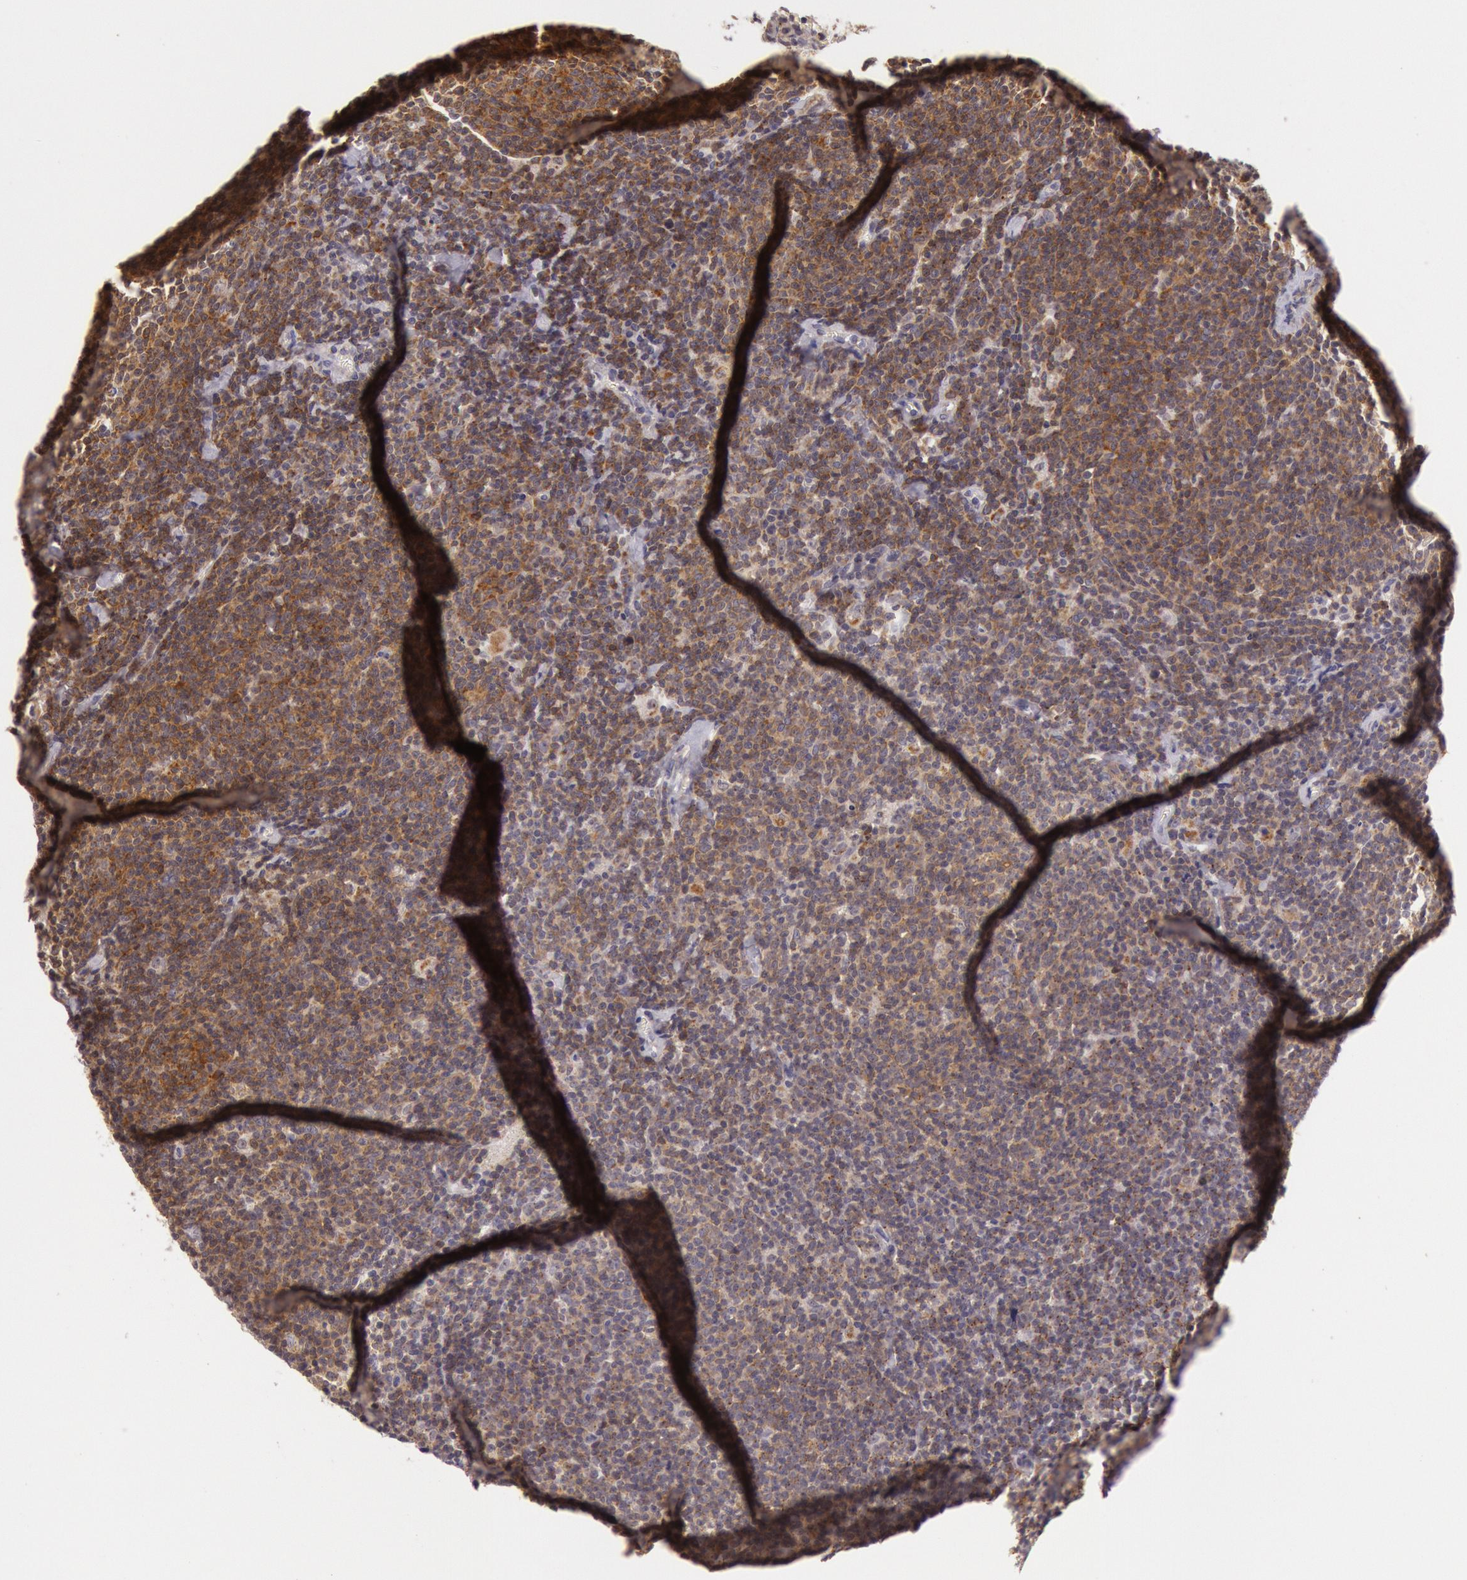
{"staining": {"intensity": "strong", "quantity": ">75%", "location": "cytoplasmic/membranous"}, "tissue": "lymphoma", "cell_type": "Tumor cells", "image_type": "cancer", "snomed": [{"axis": "morphology", "description": "Malignant lymphoma, non-Hodgkin's type, Low grade"}, {"axis": "topography", "description": "Lymph node"}], "caption": "Immunohistochemical staining of lymphoma reveals high levels of strong cytoplasmic/membranous positivity in about >75% of tumor cells.", "gene": "CDK16", "patient": {"sex": "male", "age": 65}}